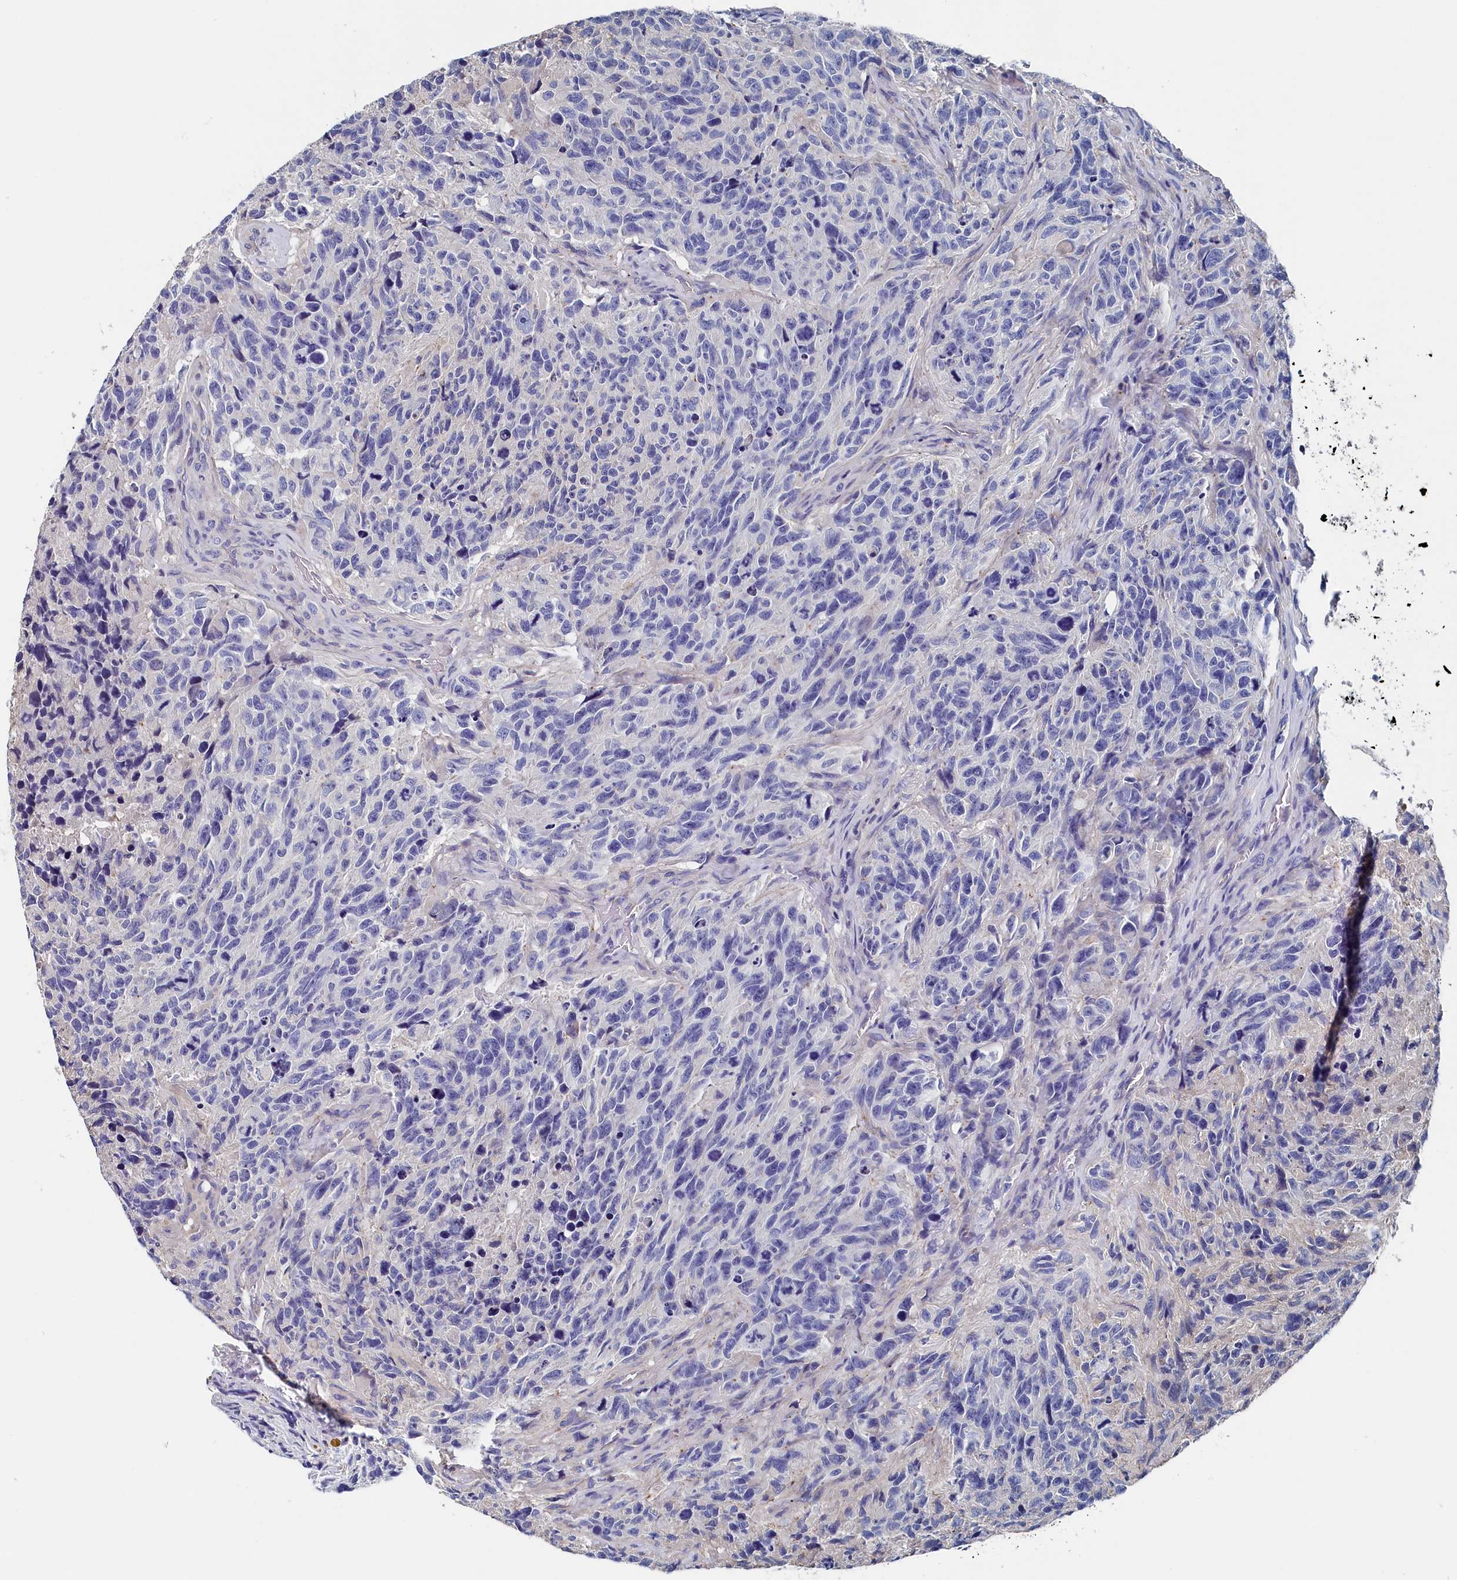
{"staining": {"intensity": "negative", "quantity": "none", "location": "none"}, "tissue": "glioma", "cell_type": "Tumor cells", "image_type": "cancer", "snomed": [{"axis": "morphology", "description": "Glioma, malignant, High grade"}, {"axis": "topography", "description": "Brain"}], "caption": "An IHC photomicrograph of glioma is shown. There is no staining in tumor cells of glioma.", "gene": "BHMT", "patient": {"sex": "male", "age": 69}}